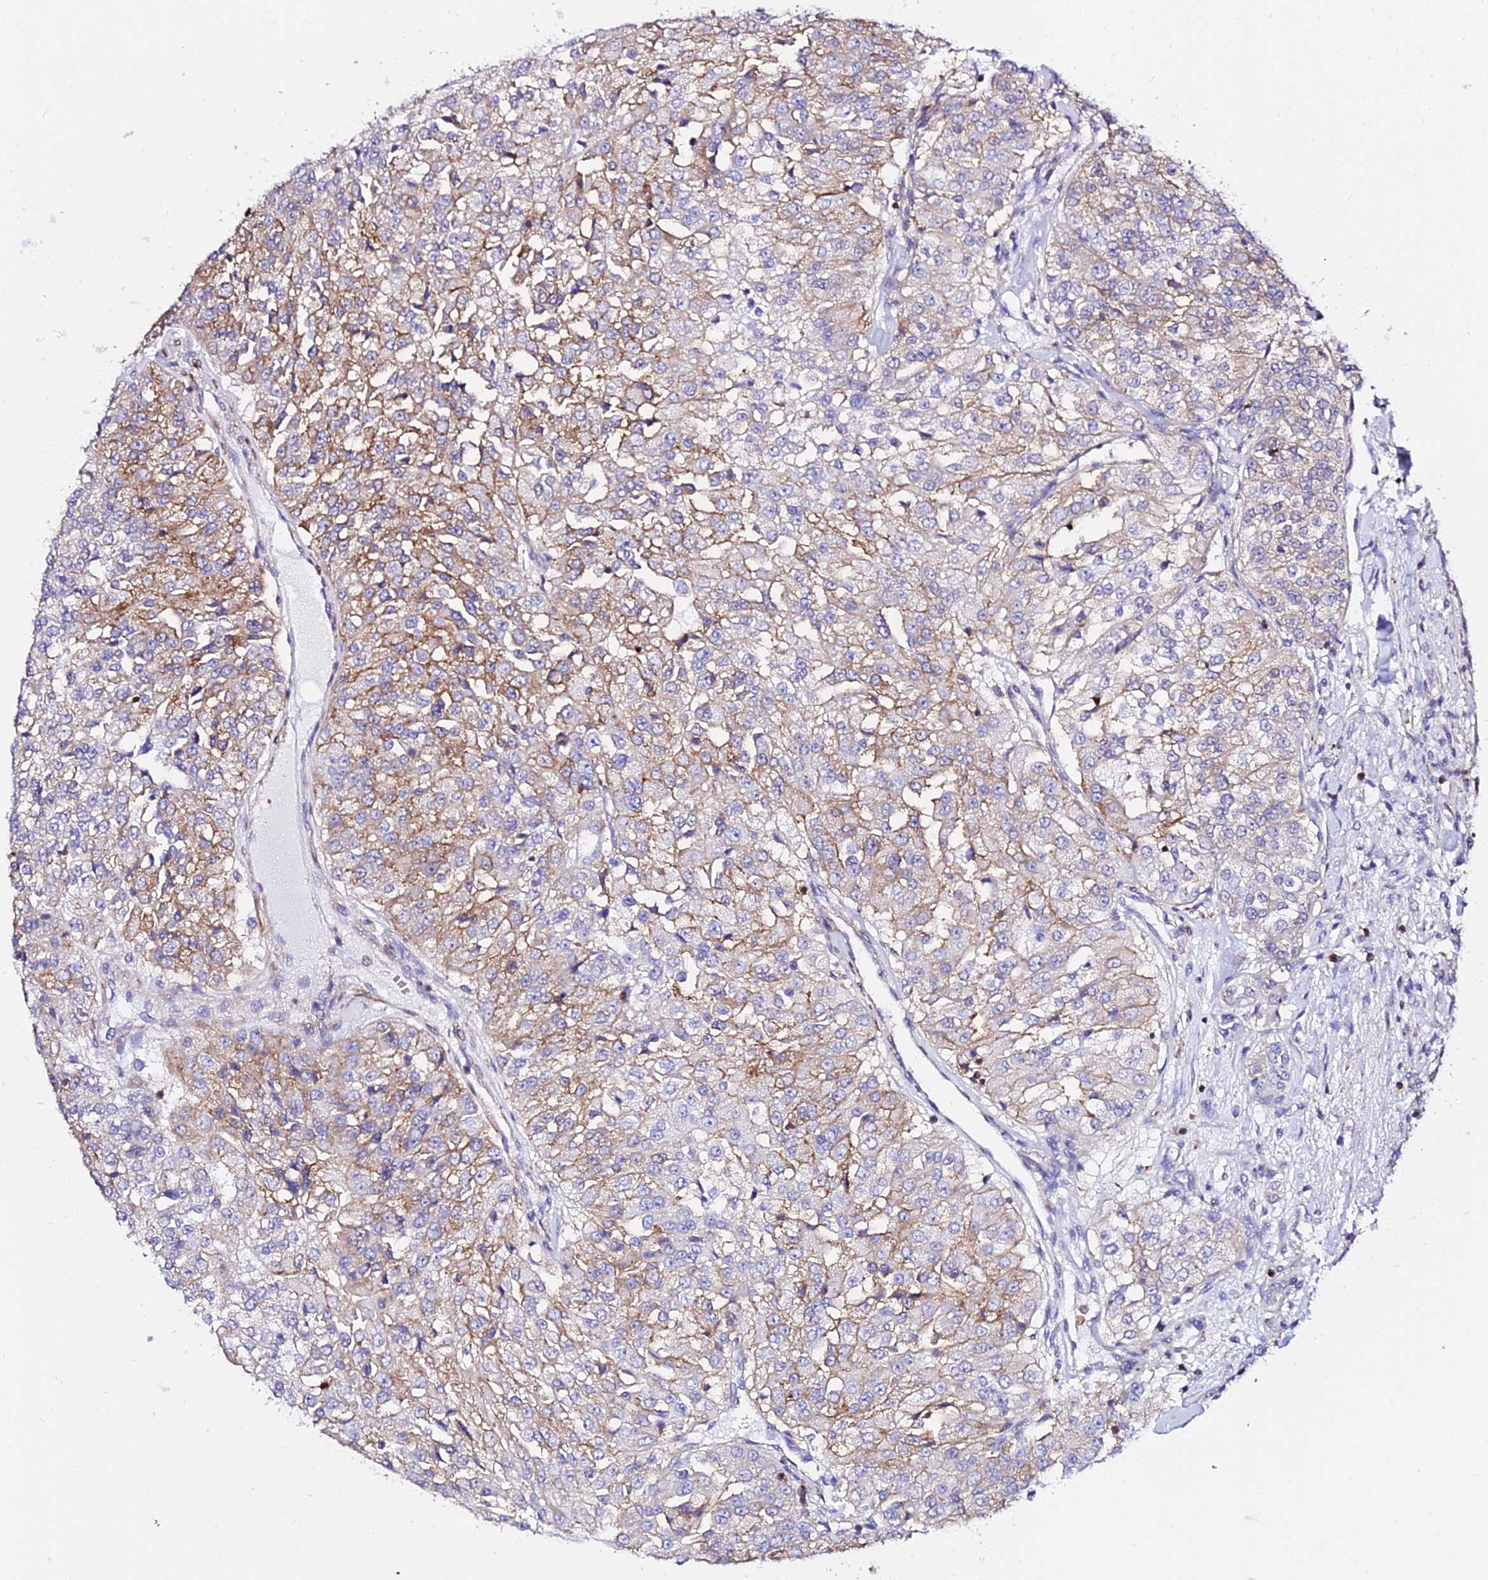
{"staining": {"intensity": "weak", "quantity": "25%-75%", "location": "cytoplasmic/membranous"}, "tissue": "renal cancer", "cell_type": "Tumor cells", "image_type": "cancer", "snomed": [{"axis": "morphology", "description": "Adenocarcinoma, NOS"}, {"axis": "topography", "description": "Kidney"}], "caption": "This is an image of IHC staining of renal cancer (adenocarcinoma), which shows weak positivity in the cytoplasmic/membranous of tumor cells.", "gene": "CSRP1", "patient": {"sex": "female", "age": 63}}